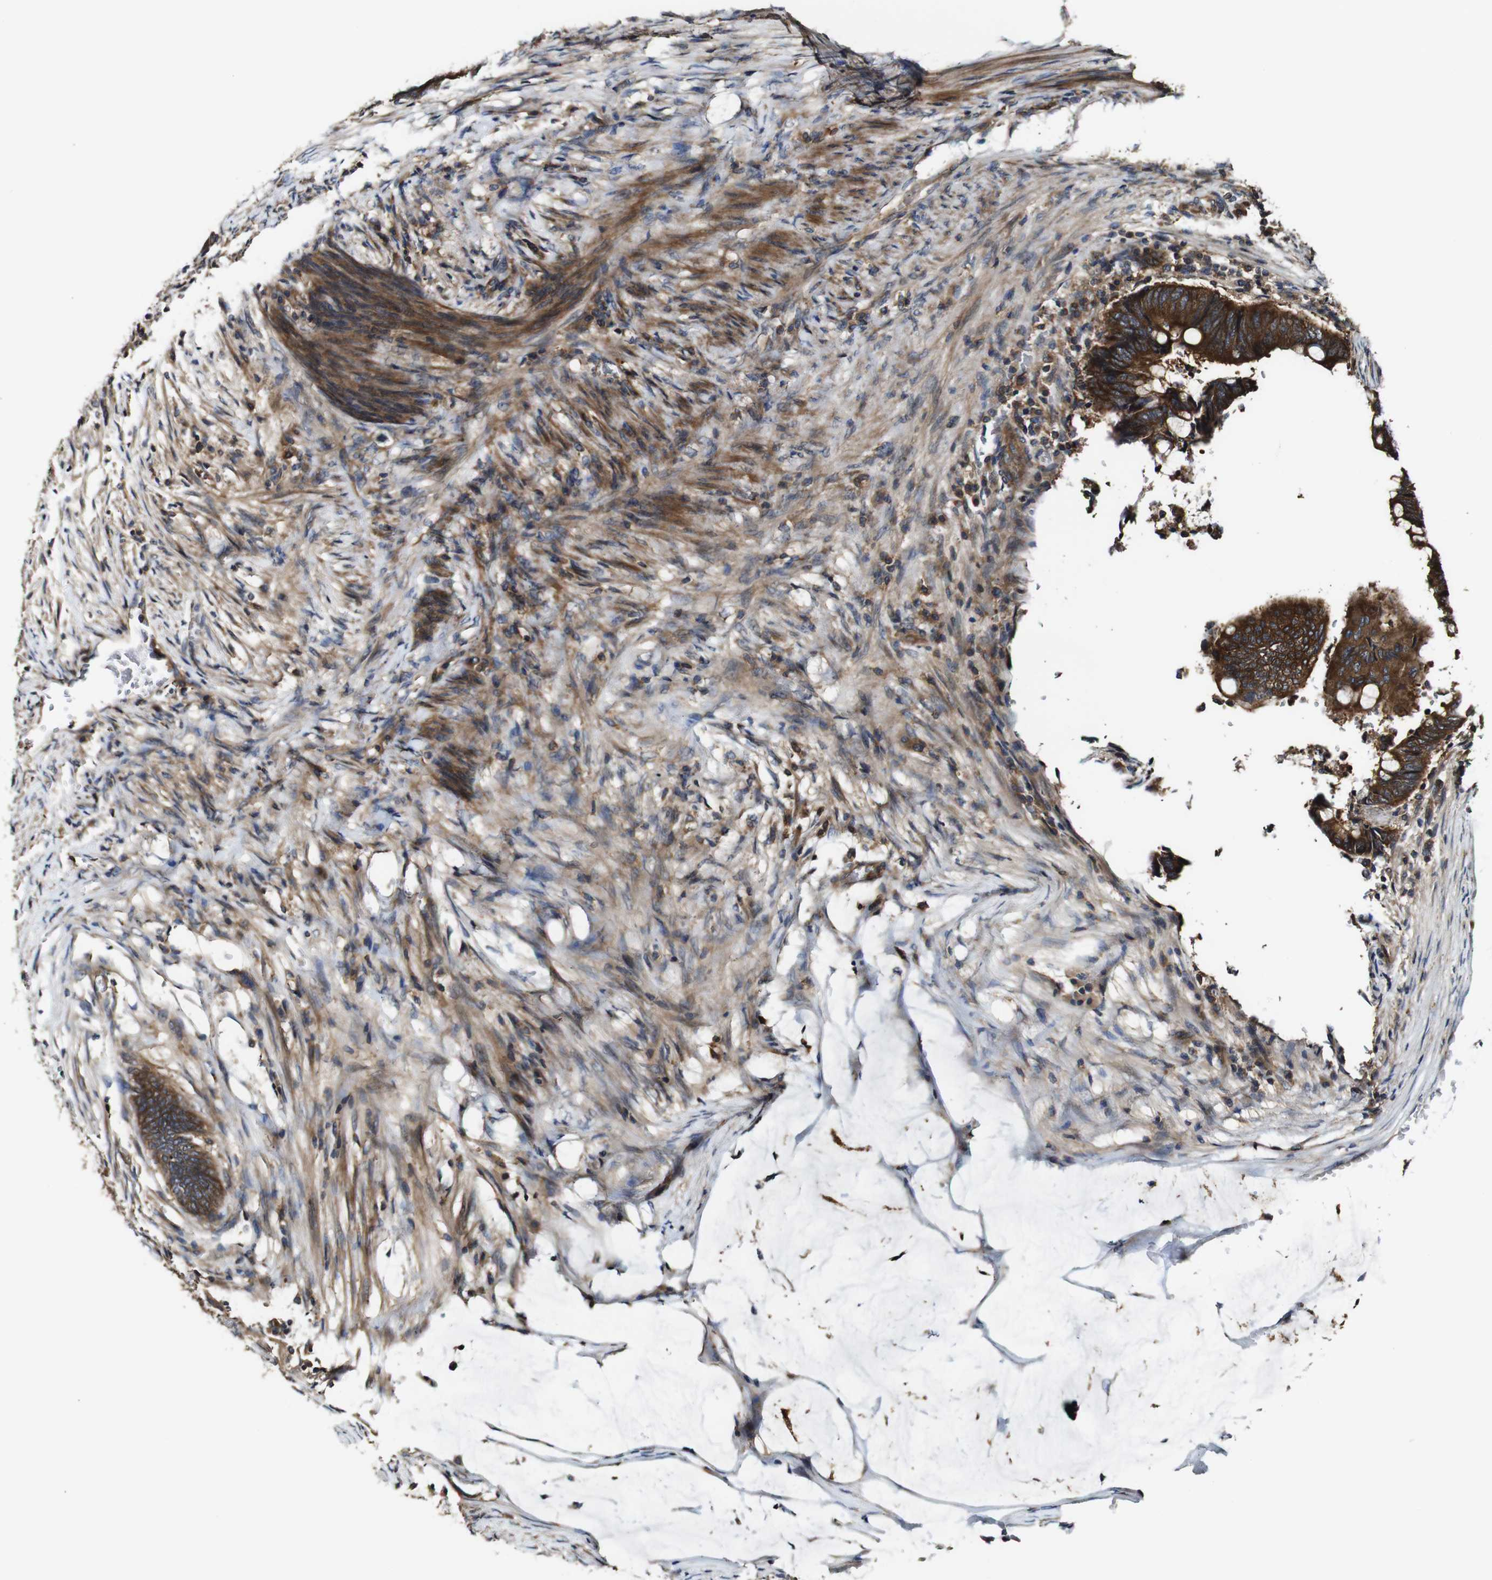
{"staining": {"intensity": "strong", "quantity": ">75%", "location": "cytoplasmic/membranous"}, "tissue": "colorectal cancer", "cell_type": "Tumor cells", "image_type": "cancer", "snomed": [{"axis": "morphology", "description": "Normal tissue, NOS"}, {"axis": "morphology", "description": "Adenocarcinoma, NOS"}, {"axis": "topography", "description": "Rectum"}, {"axis": "topography", "description": "Peripheral nerve tissue"}], "caption": "Strong cytoplasmic/membranous expression for a protein is appreciated in approximately >75% of tumor cells of colorectal cancer using immunohistochemistry.", "gene": "TNIK", "patient": {"sex": "male", "age": 92}}